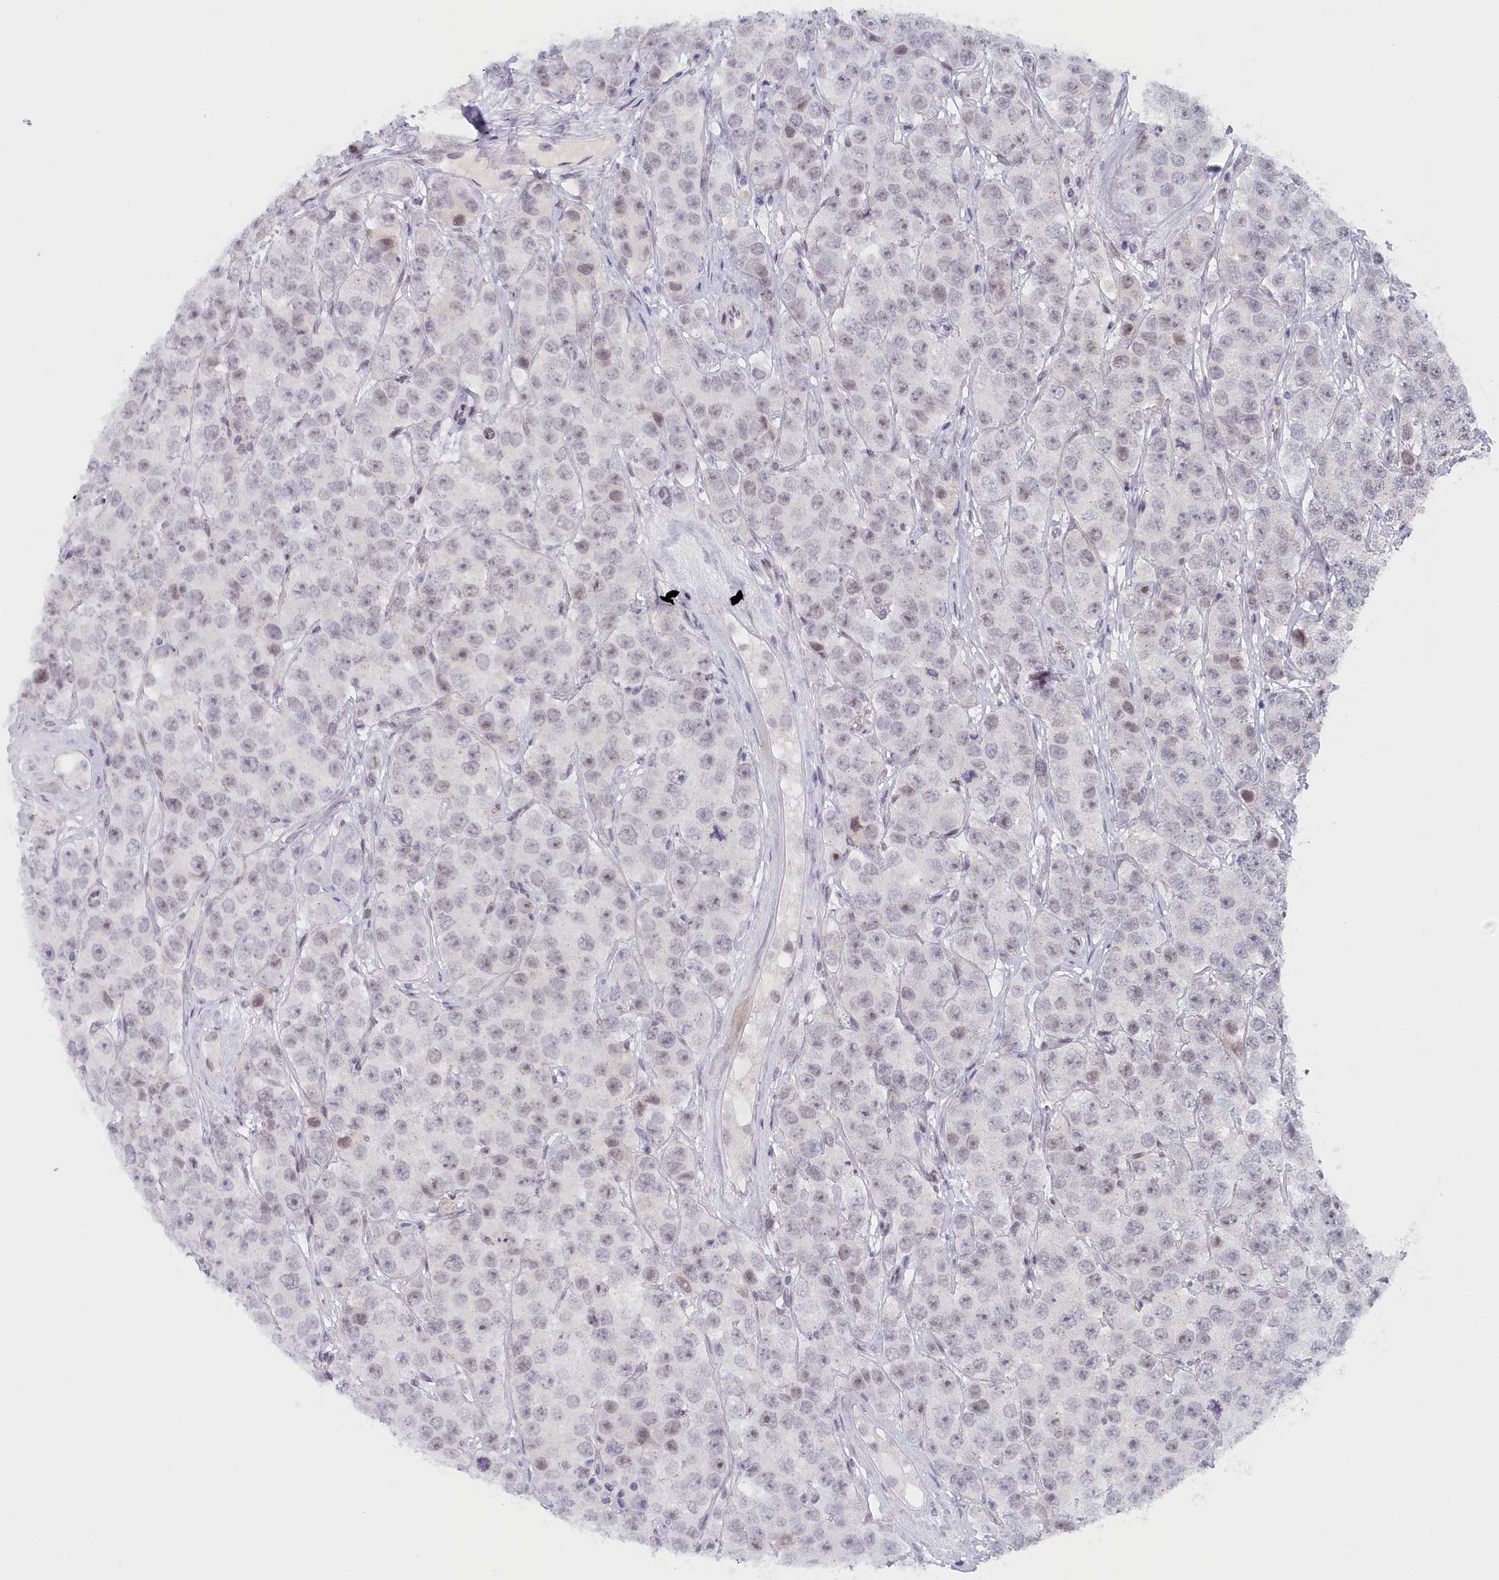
{"staining": {"intensity": "moderate", "quantity": "25%-75%", "location": "nuclear"}, "tissue": "testis cancer", "cell_type": "Tumor cells", "image_type": "cancer", "snomed": [{"axis": "morphology", "description": "Seminoma, NOS"}, {"axis": "topography", "description": "Testis"}], "caption": "A medium amount of moderate nuclear positivity is present in about 25%-75% of tumor cells in testis seminoma tissue.", "gene": "SEC31B", "patient": {"sex": "male", "age": 28}}